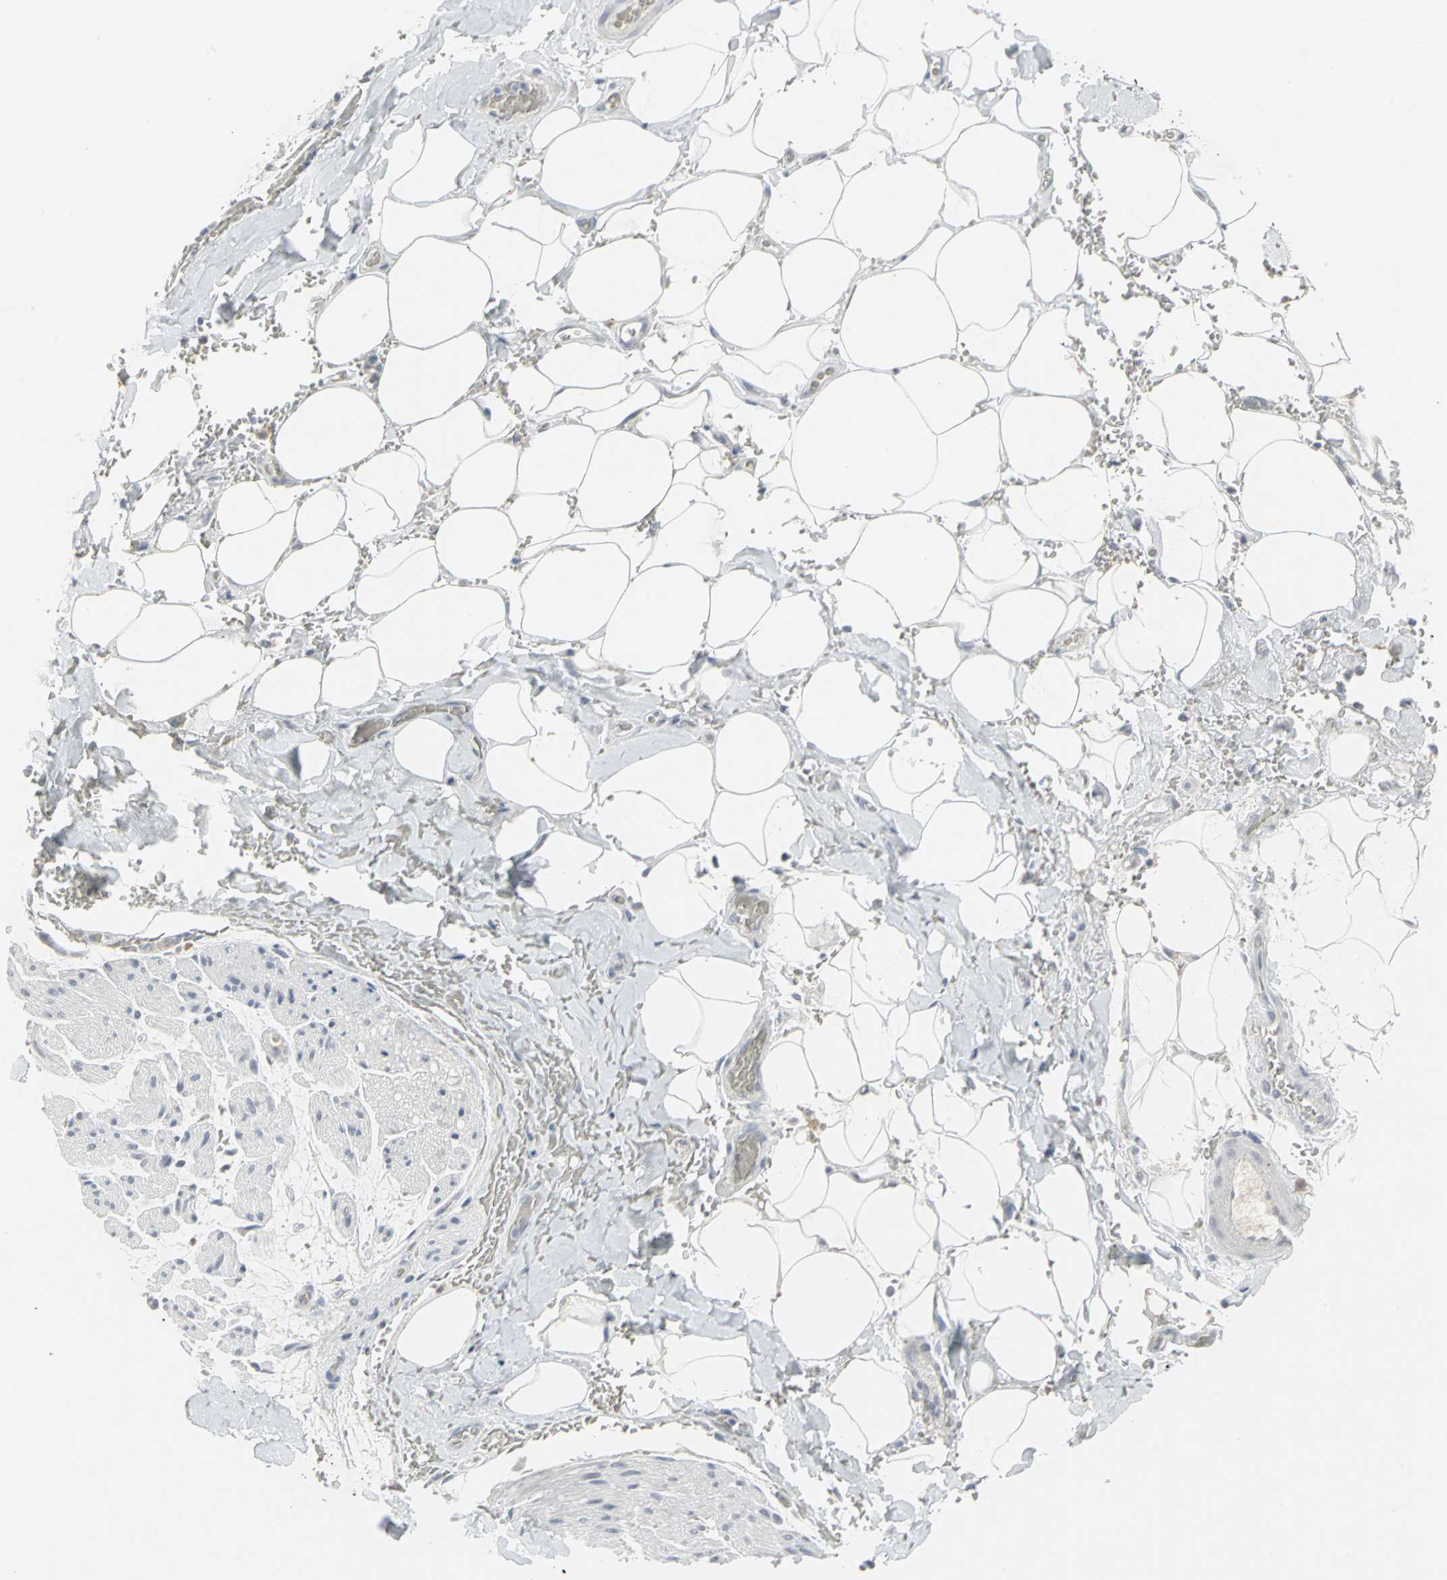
{"staining": {"intensity": "negative", "quantity": "none", "location": "none"}, "tissue": "adipose tissue", "cell_type": "Adipocytes", "image_type": "normal", "snomed": [{"axis": "morphology", "description": "Normal tissue, NOS"}, {"axis": "morphology", "description": "Cholangiocarcinoma"}, {"axis": "topography", "description": "Liver"}, {"axis": "topography", "description": "Peripheral nerve tissue"}], "caption": "An IHC photomicrograph of benign adipose tissue is shown. There is no staining in adipocytes of adipose tissue. (Brightfield microscopy of DAB immunohistochemistry (IHC) at high magnification).", "gene": "ZIC1", "patient": {"sex": "male", "age": 50}}